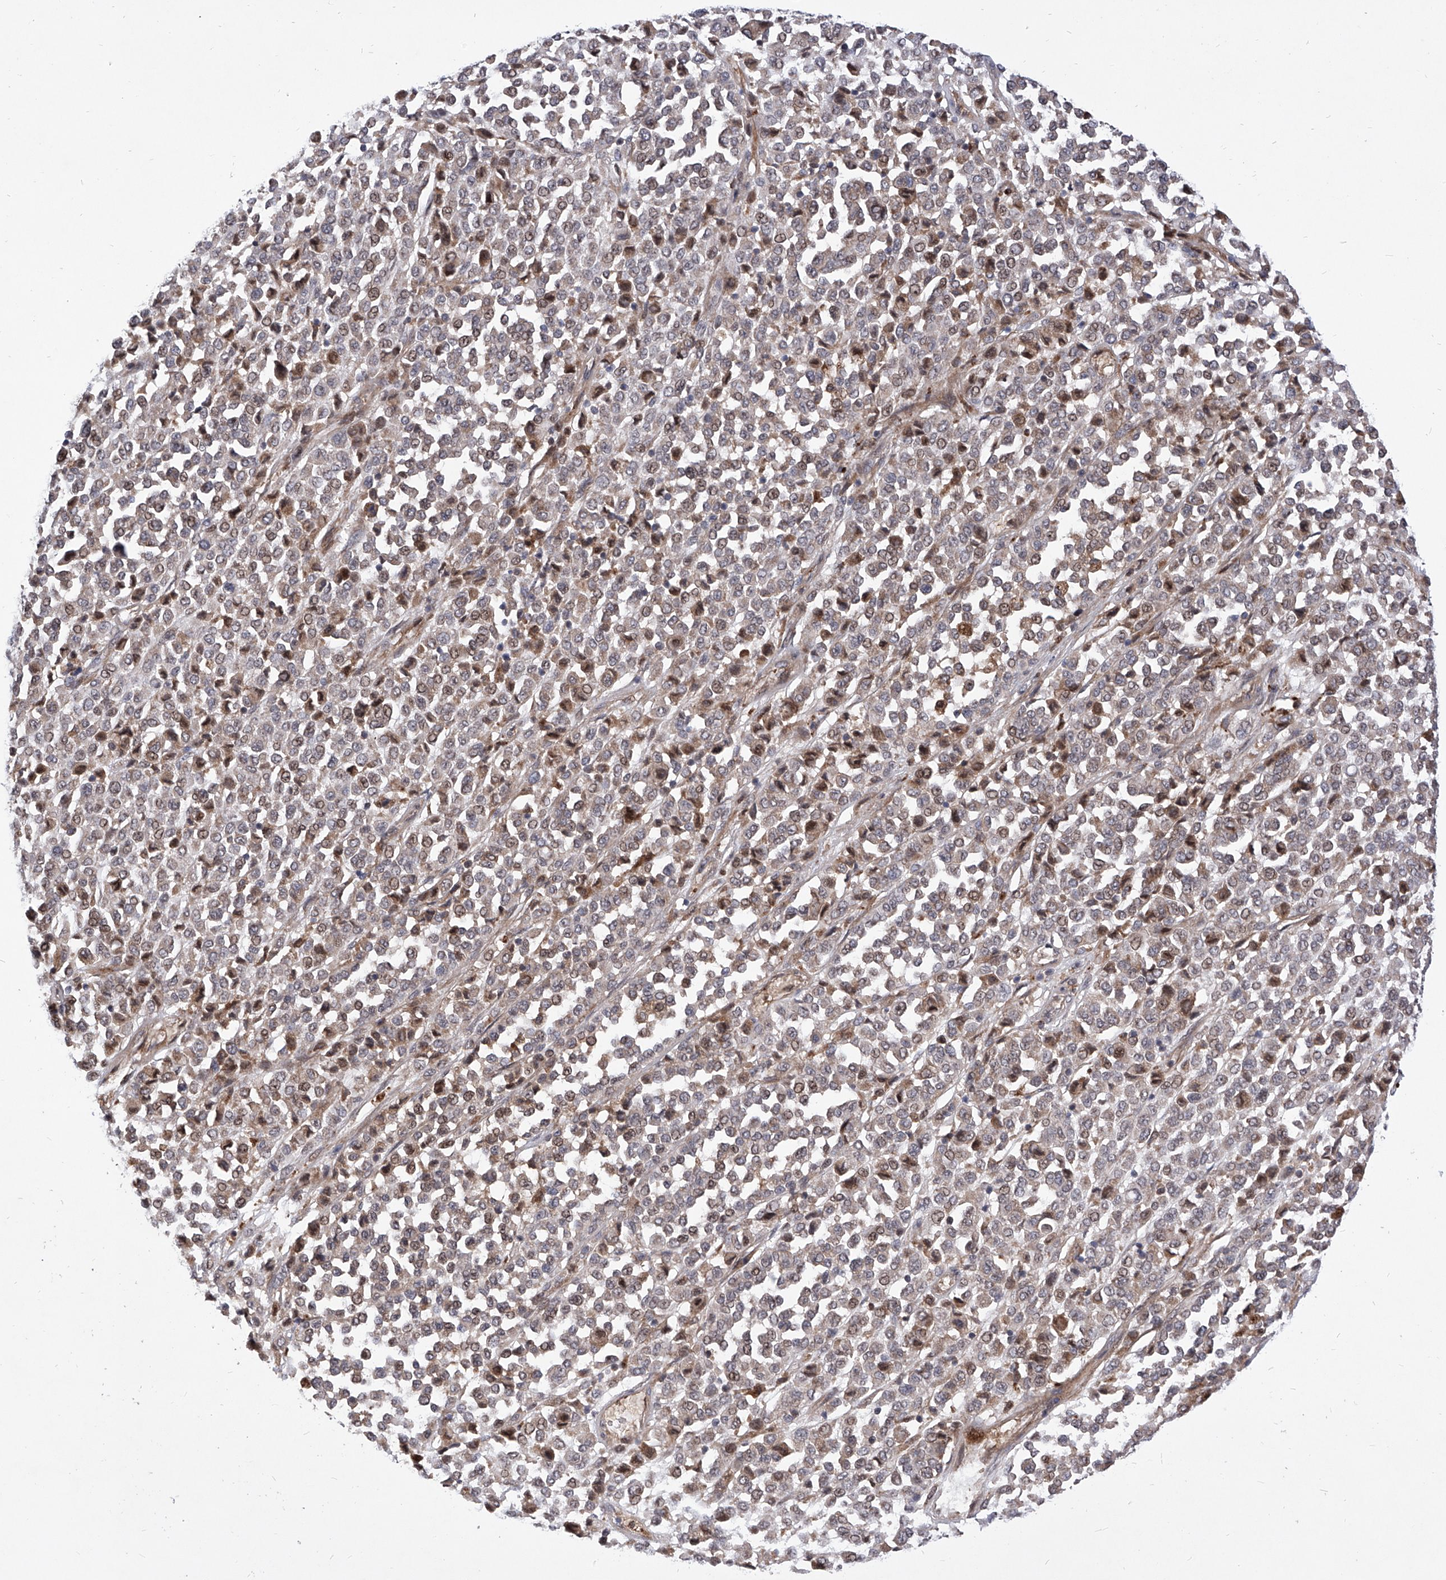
{"staining": {"intensity": "moderate", "quantity": "25%-75%", "location": "nuclear"}, "tissue": "melanoma", "cell_type": "Tumor cells", "image_type": "cancer", "snomed": [{"axis": "morphology", "description": "Malignant melanoma, Metastatic site"}, {"axis": "topography", "description": "Pancreas"}], "caption": "Immunohistochemical staining of human melanoma reveals moderate nuclear protein staining in about 25%-75% of tumor cells.", "gene": "LGR4", "patient": {"sex": "female", "age": 30}}